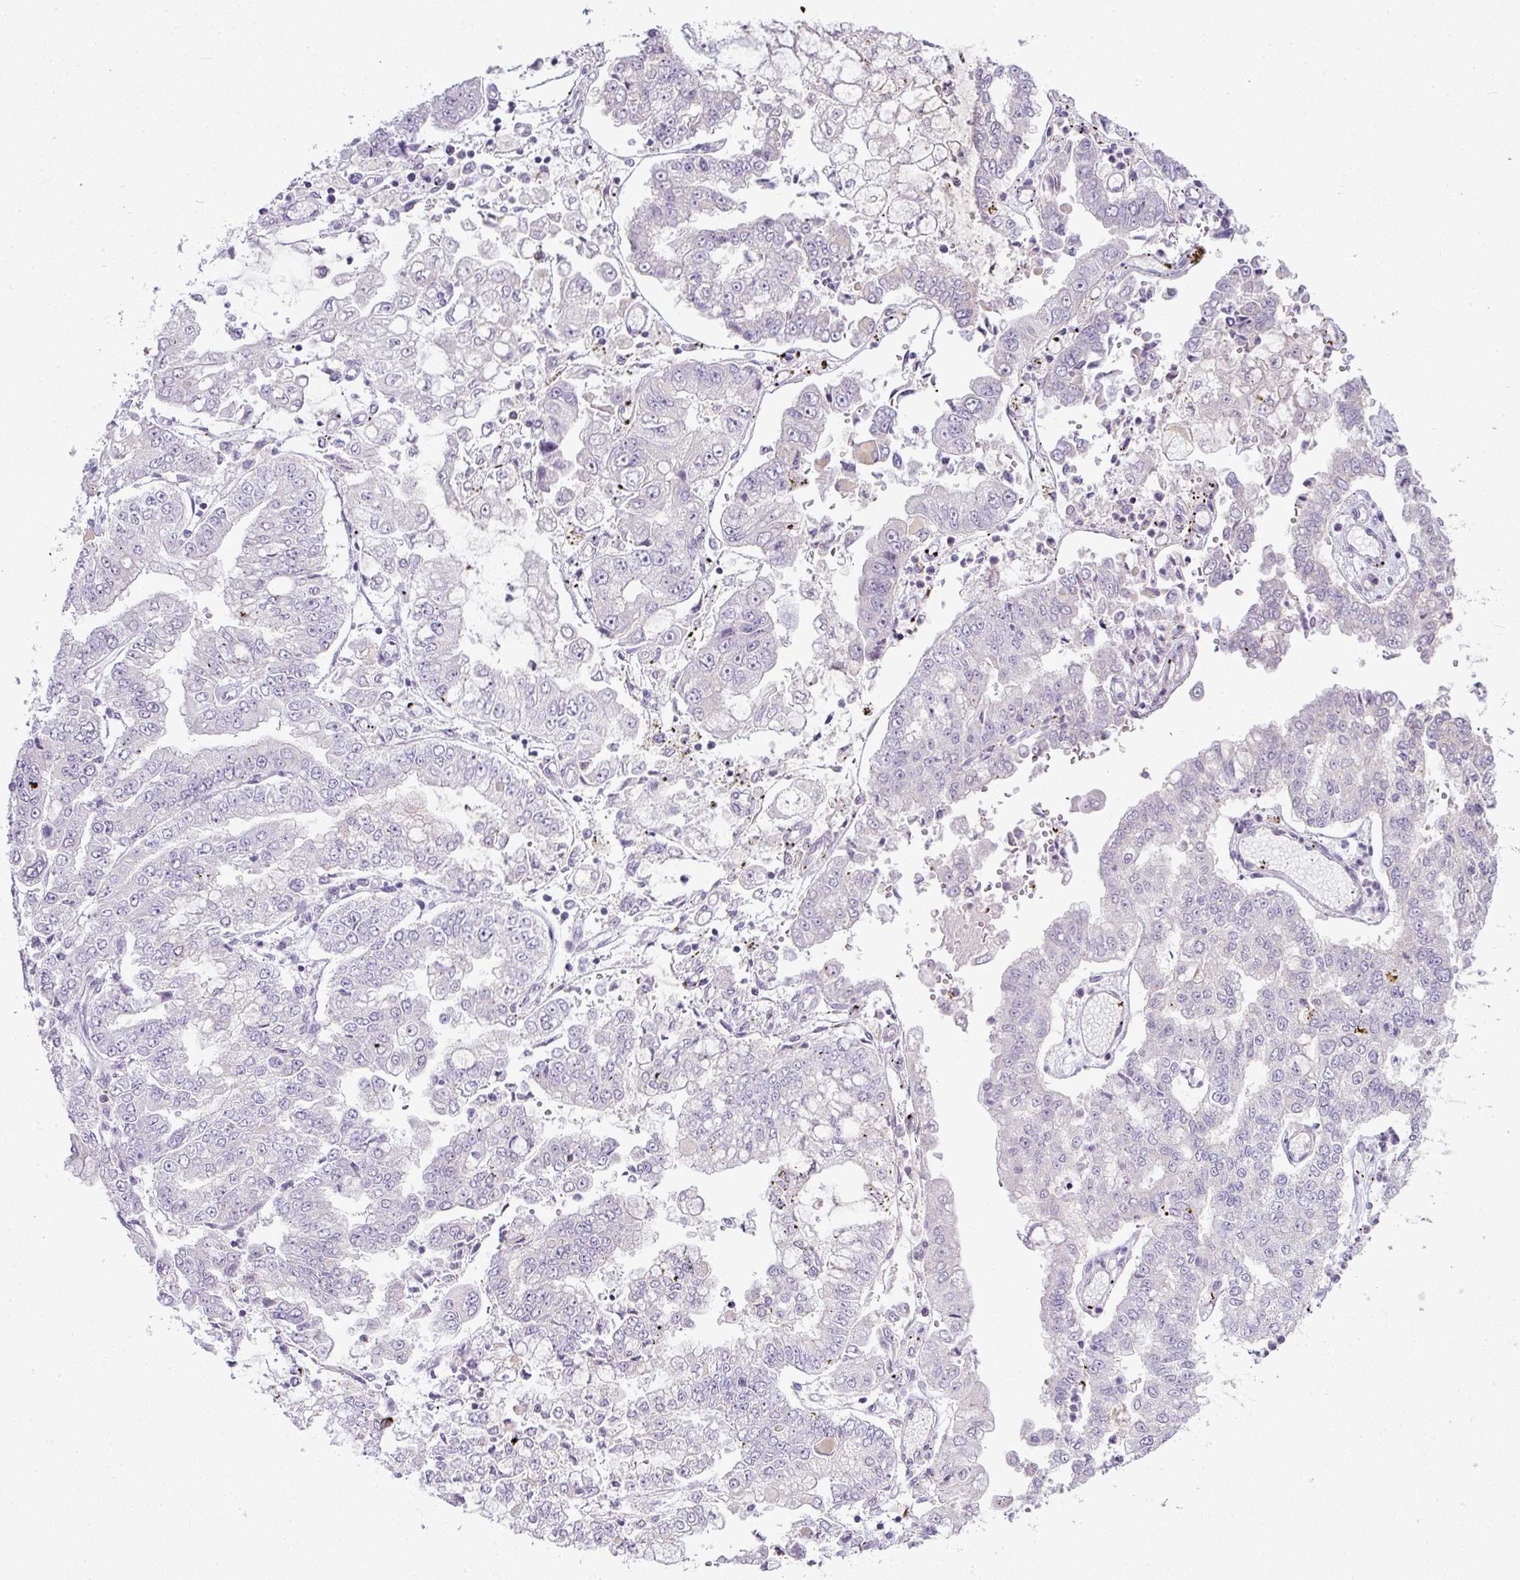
{"staining": {"intensity": "negative", "quantity": "none", "location": "none"}, "tissue": "stomach cancer", "cell_type": "Tumor cells", "image_type": "cancer", "snomed": [{"axis": "morphology", "description": "Adenocarcinoma, NOS"}, {"axis": "topography", "description": "Stomach"}], "caption": "Histopathology image shows no significant protein expression in tumor cells of adenocarcinoma (stomach).", "gene": "APOM", "patient": {"sex": "male", "age": 76}}